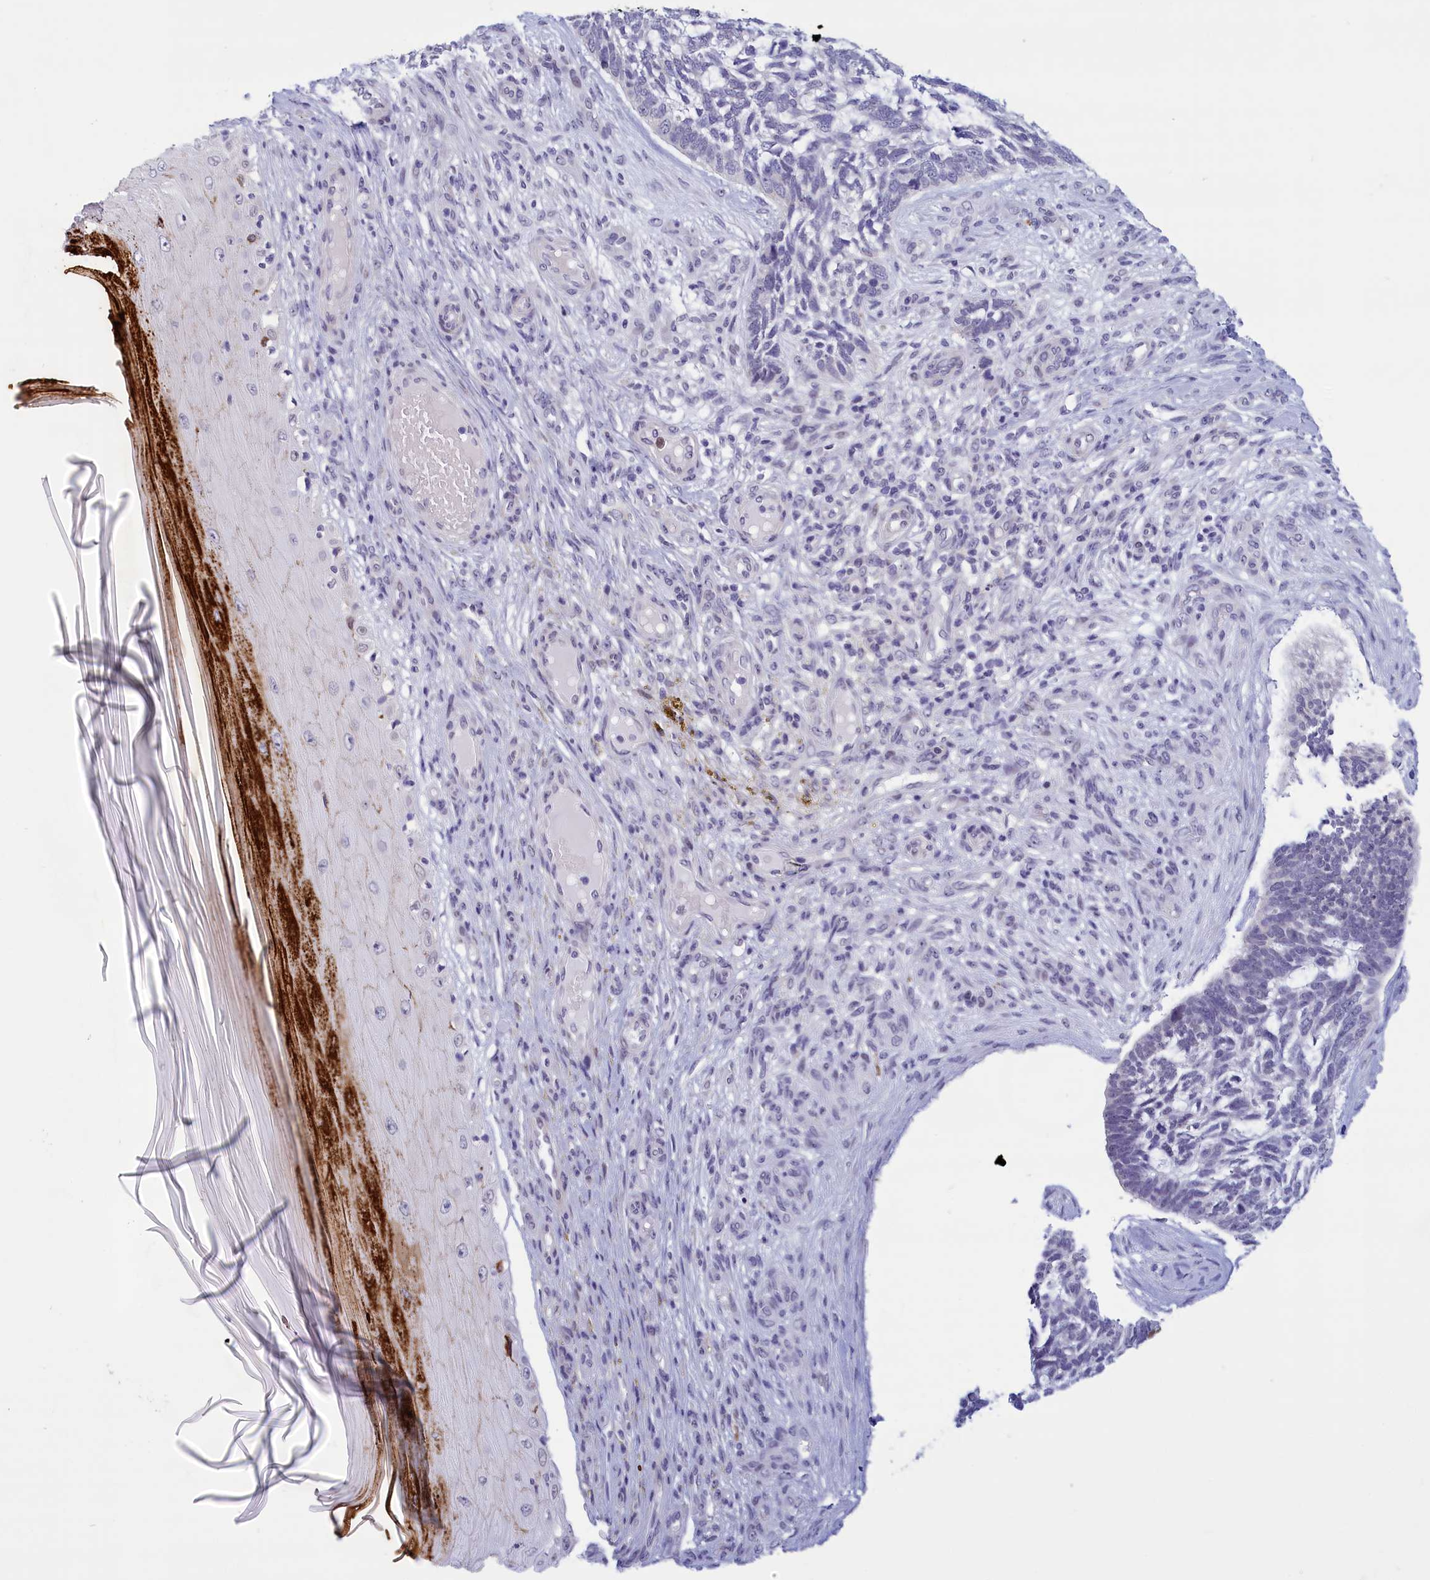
{"staining": {"intensity": "negative", "quantity": "none", "location": "none"}, "tissue": "skin cancer", "cell_type": "Tumor cells", "image_type": "cancer", "snomed": [{"axis": "morphology", "description": "Basal cell carcinoma"}, {"axis": "topography", "description": "Skin"}], "caption": "Tumor cells are negative for protein expression in human basal cell carcinoma (skin).", "gene": "ELOA2", "patient": {"sex": "male", "age": 88}}